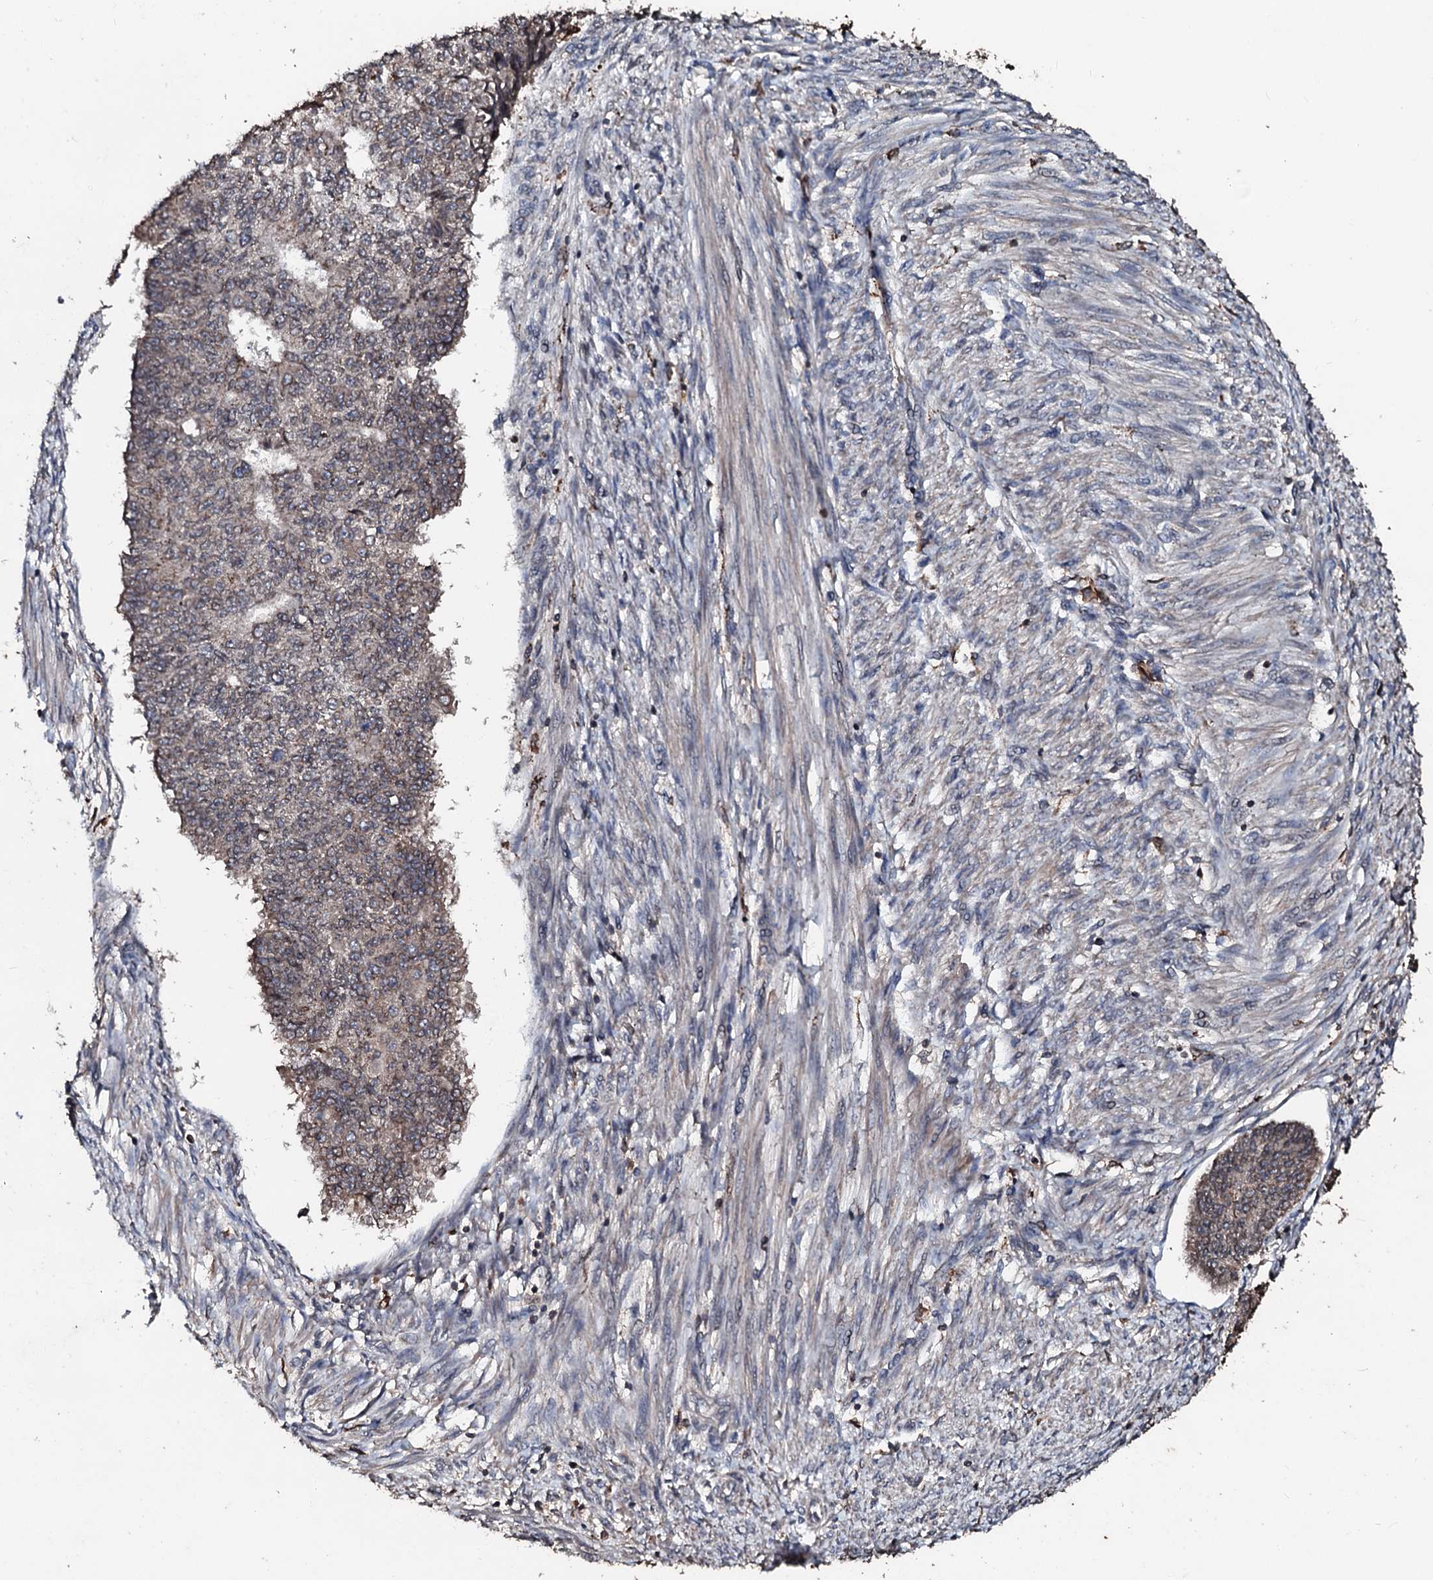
{"staining": {"intensity": "weak", "quantity": ">75%", "location": "cytoplasmic/membranous"}, "tissue": "endometrial cancer", "cell_type": "Tumor cells", "image_type": "cancer", "snomed": [{"axis": "morphology", "description": "Adenocarcinoma, NOS"}, {"axis": "topography", "description": "Endometrium"}], "caption": "Adenocarcinoma (endometrial) was stained to show a protein in brown. There is low levels of weak cytoplasmic/membranous expression in about >75% of tumor cells.", "gene": "SDHAF2", "patient": {"sex": "female", "age": 32}}